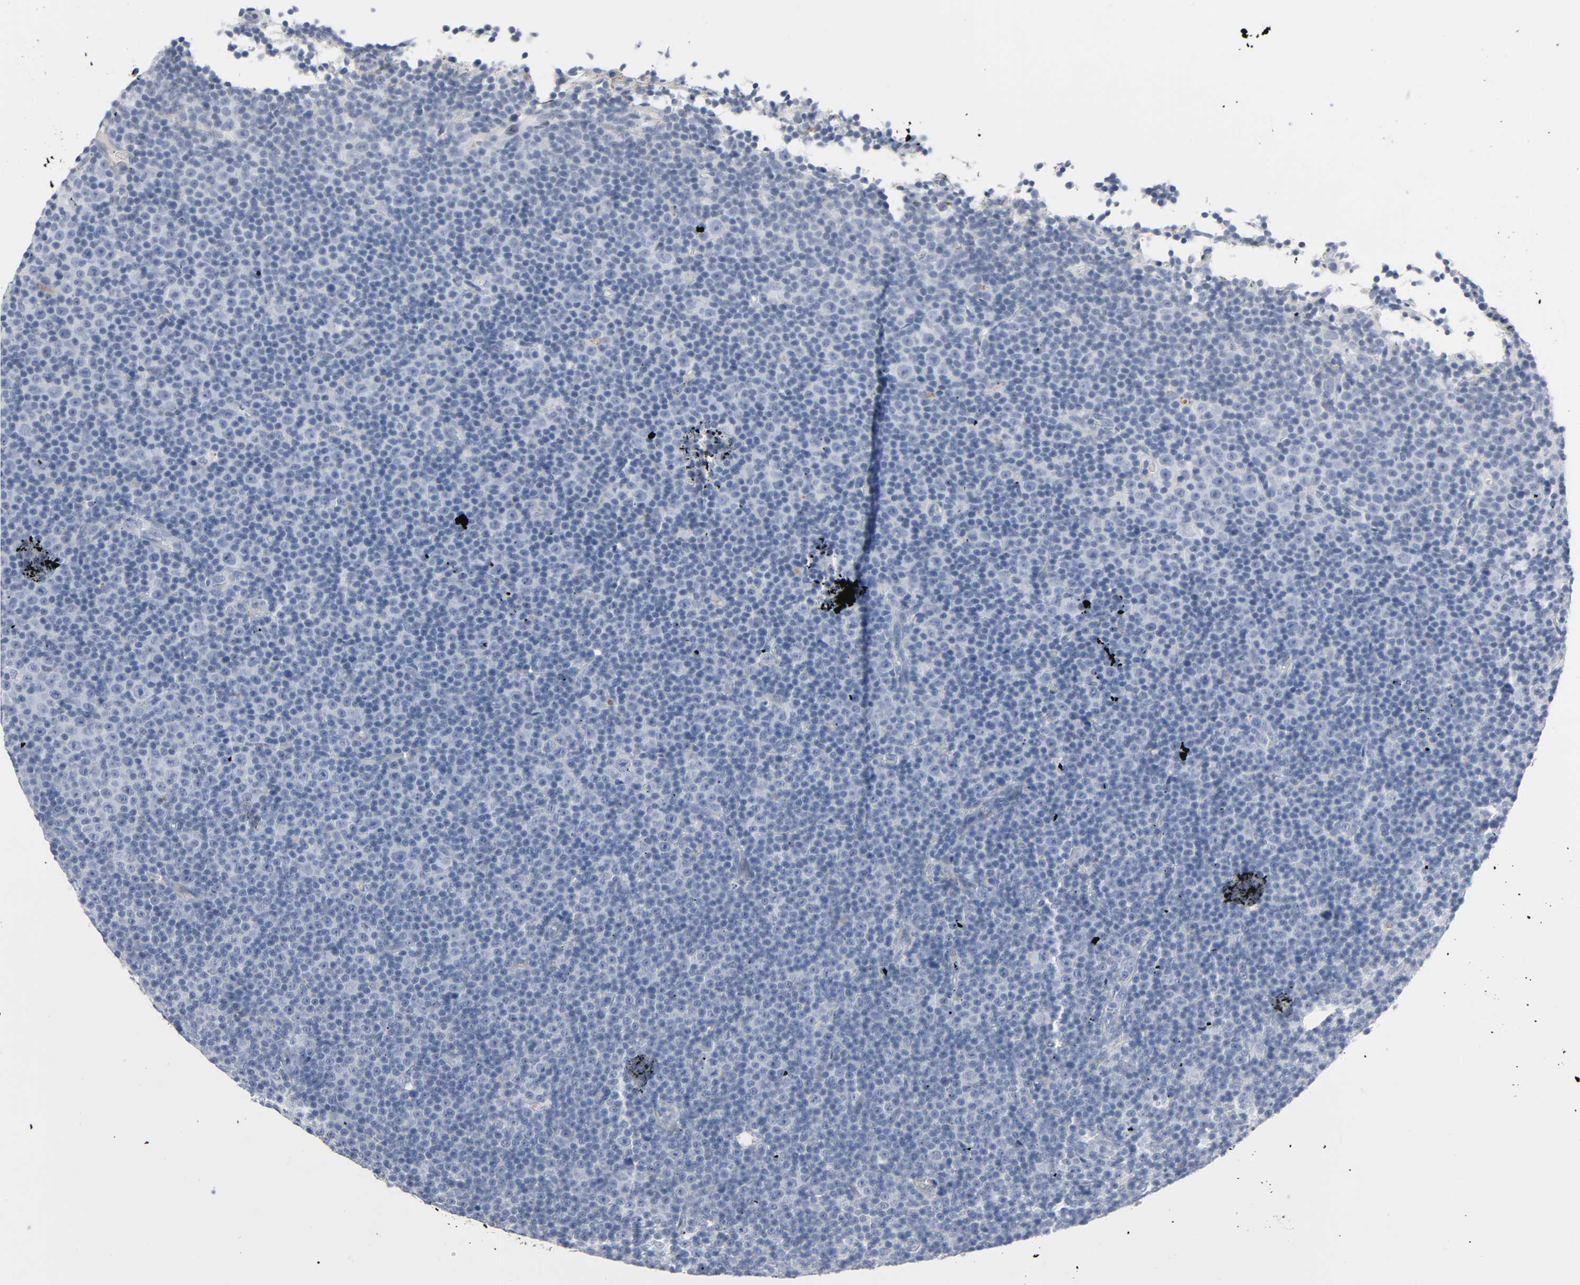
{"staining": {"intensity": "negative", "quantity": "none", "location": "none"}, "tissue": "lymphoma", "cell_type": "Tumor cells", "image_type": "cancer", "snomed": [{"axis": "morphology", "description": "Malignant lymphoma, non-Hodgkin's type, Low grade"}, {"axis": "topography", "description": "Lymph node"}], "caption": "Lymphoma was stained to show a protein in brown. There is no significant staining in tumor cells.", "gene": "FBLN5", "patient": {"sex": "female", "age": 67}}